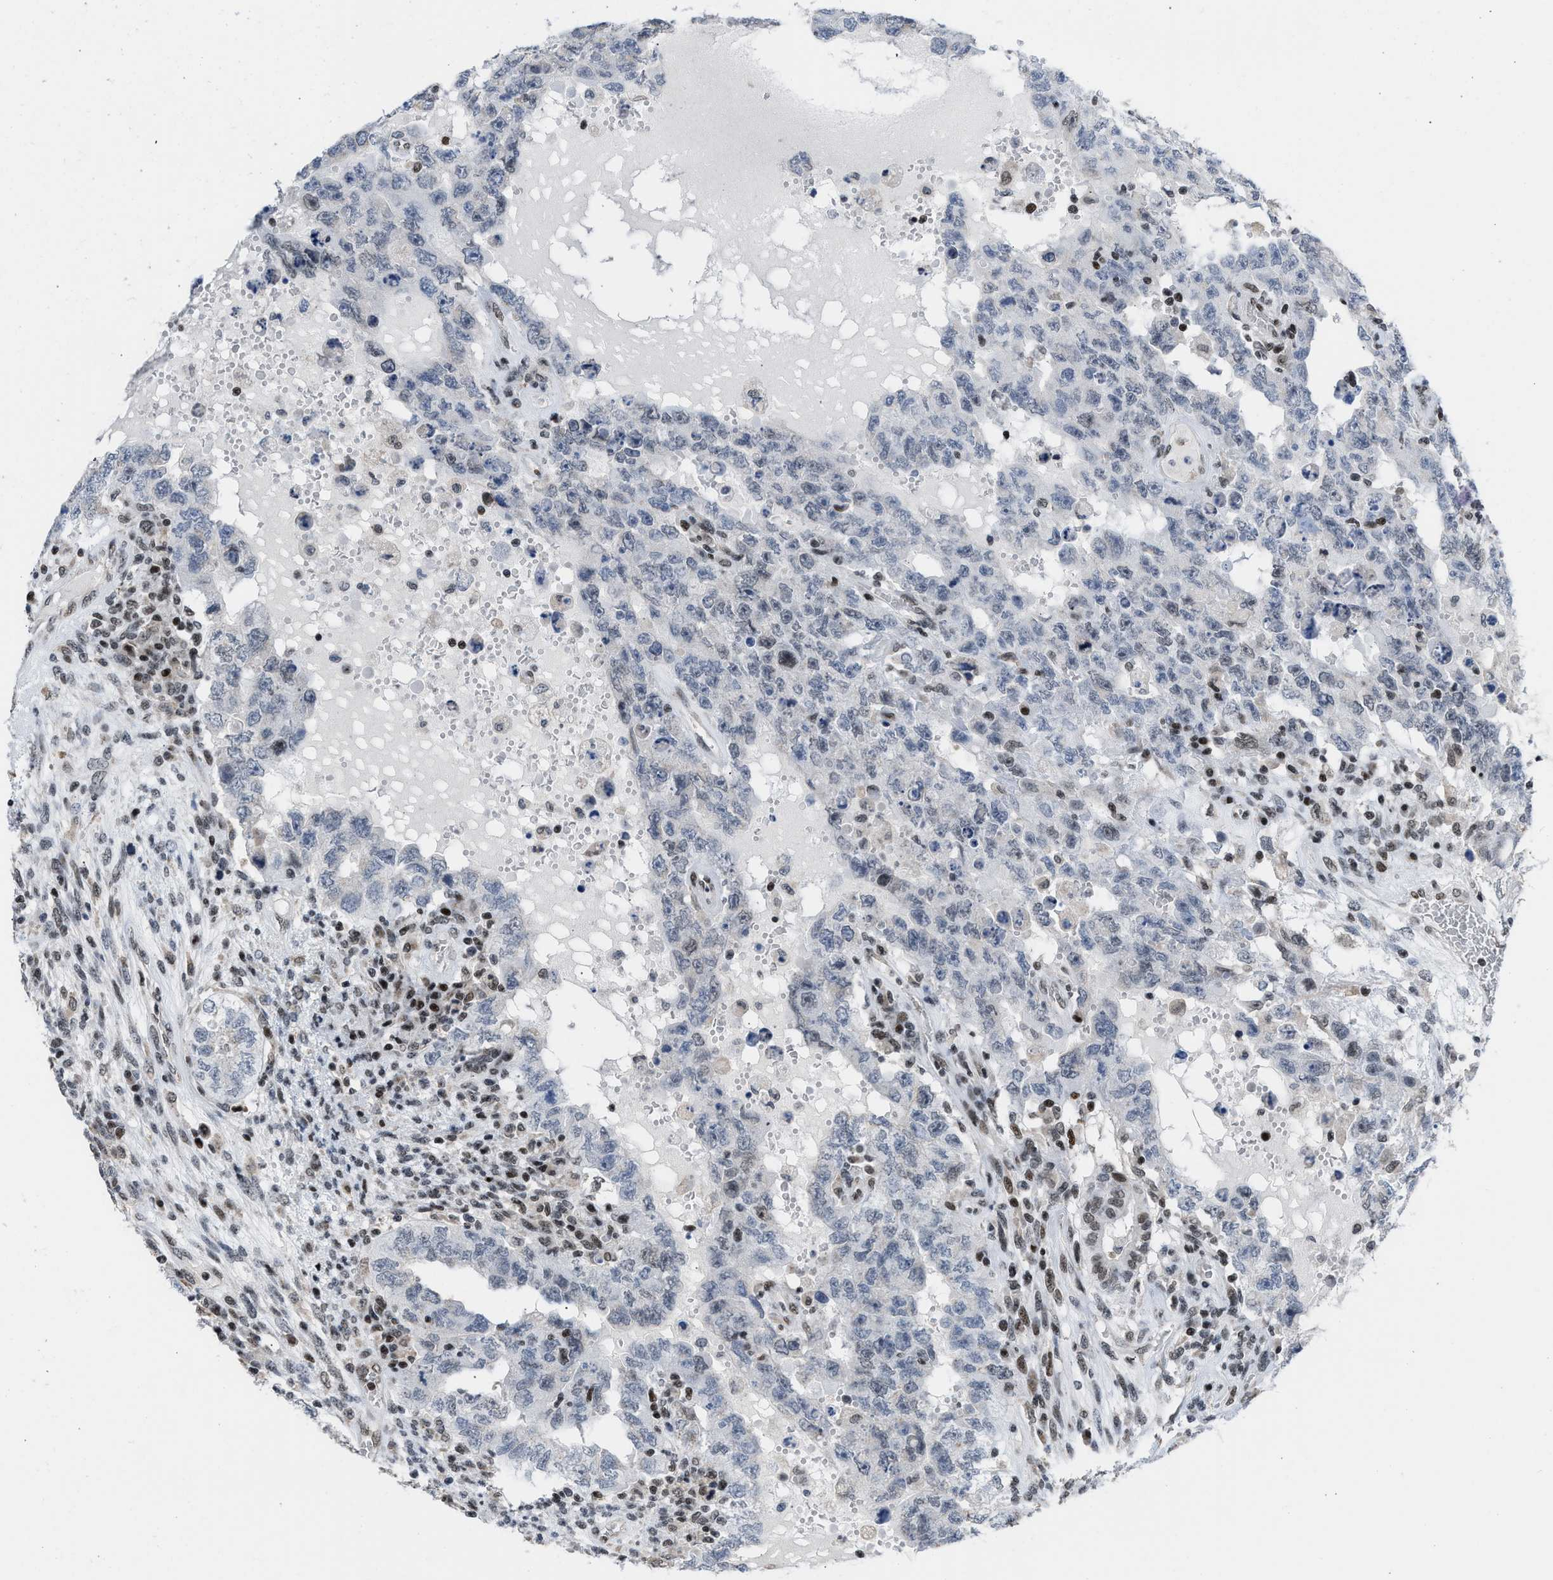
{"staining": {"intensity": "negative", "quantity": "none", "location": "none"}, "tissue": "testis cancer", "cell_type": "Tumor cells", "image_type": "cancer", "snomed": [{"axis": "morphology", "description": "Carcinoma, Embryonal, NOS"}, {"axis": "topography", "description": "Testis"}], "caption": "The IHC histopathology image has no significant positivity in tumor cells of testis embryonal carcinoma tissue.", "gene": "TERF2IP", "patient": {"sex": "male", "age": 26}}